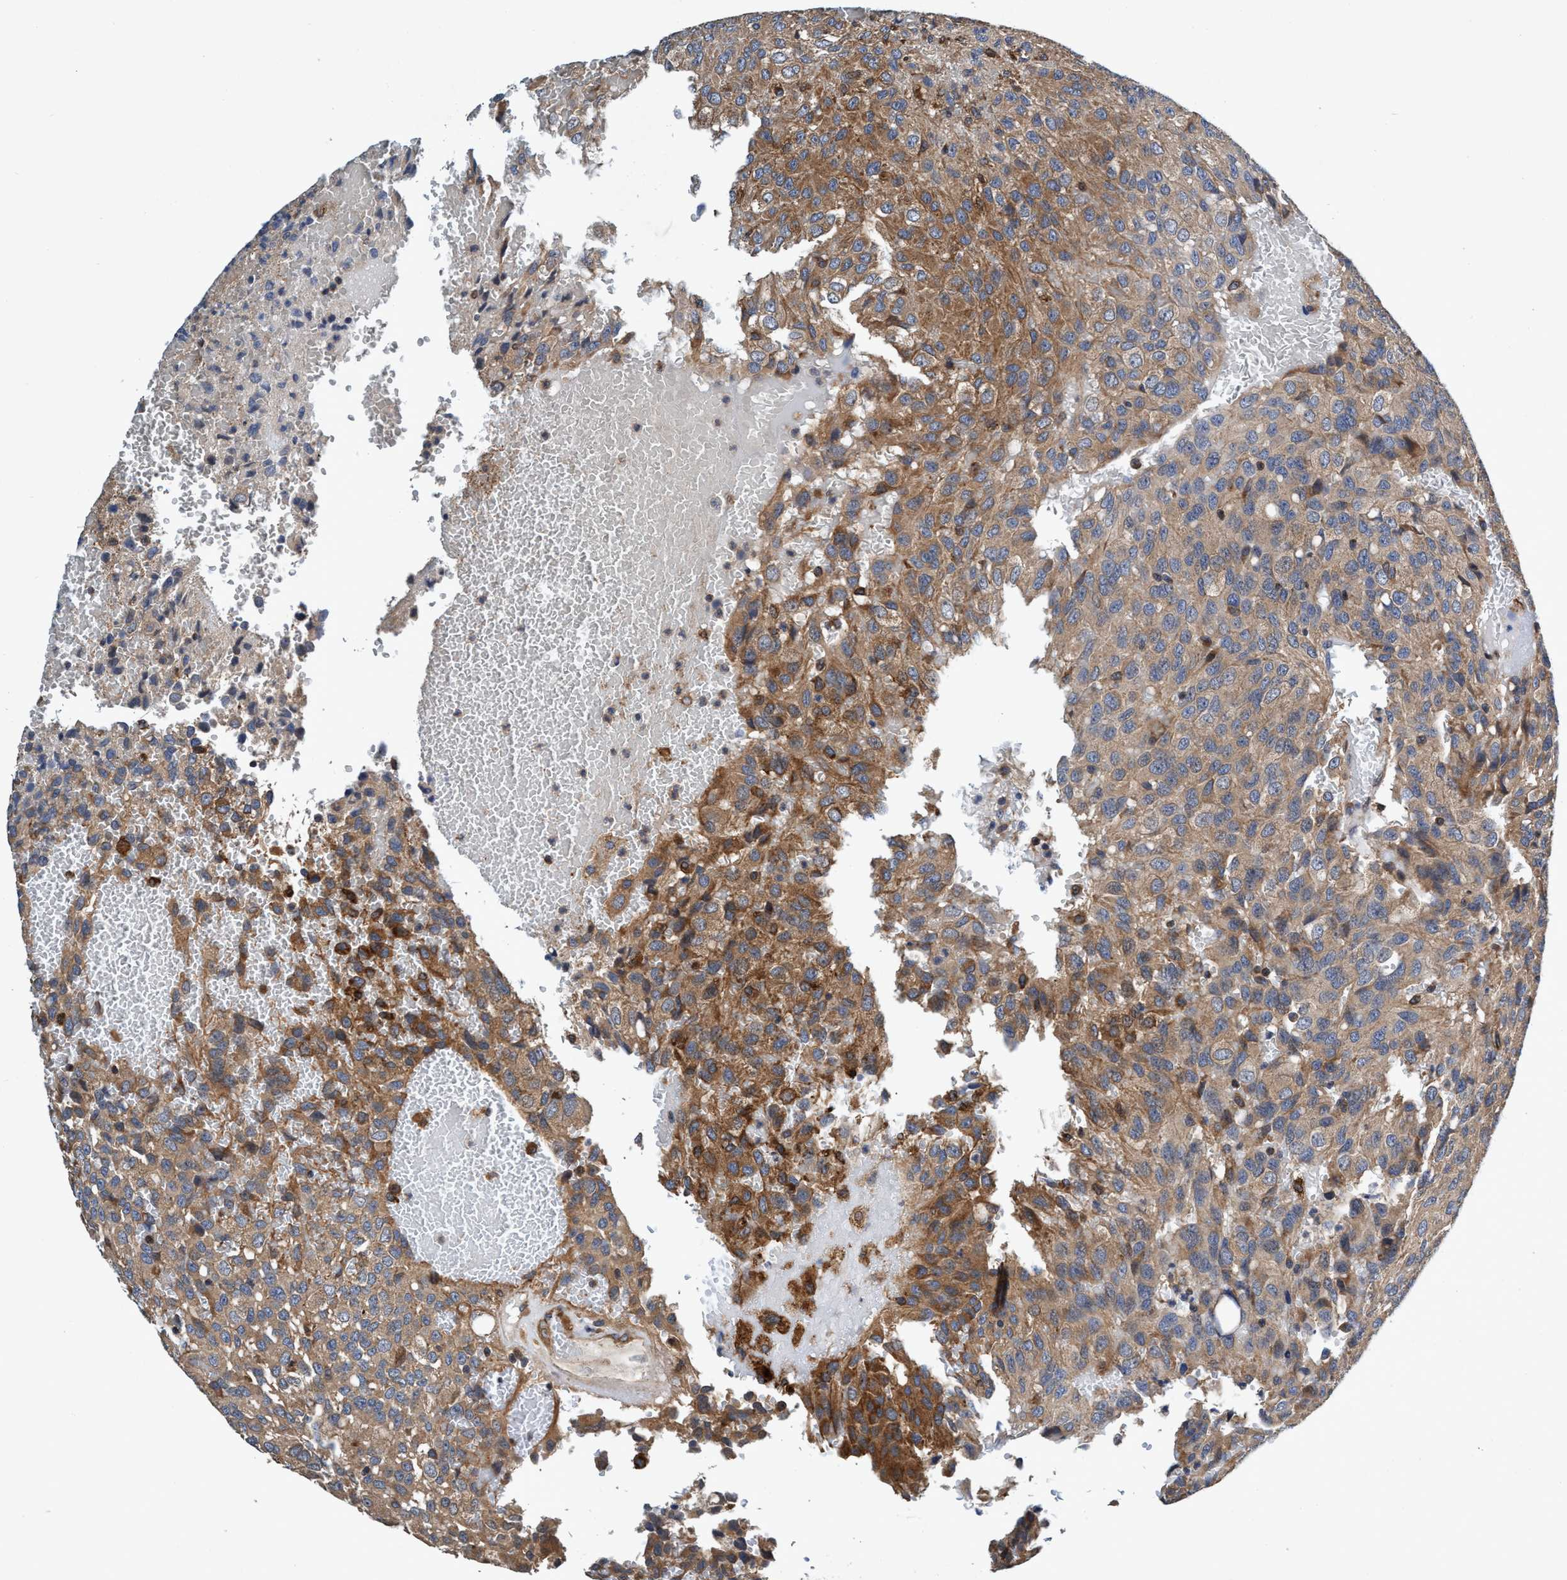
{"staining": {"intensity": "moderate", "quantity": ">75%", "location": "cytoplasmic/membranous"}, "tissue": "glioma", "cell_type": "Tumor cells", "image_type": "cancer", "snomed": [{"axis": "morphology", "description": "Glioma, malignant, High grade"}, {"axis": "topography", "description": "Brain"}], "caption": "Moderate cytoplasmic/membranous protein positivity is appreciated in approximately >75% of tumor cells in malignant glioma (high-grade).", "gene": "CALCOCO2", "patient": {"sex": "male", "age": 32}}